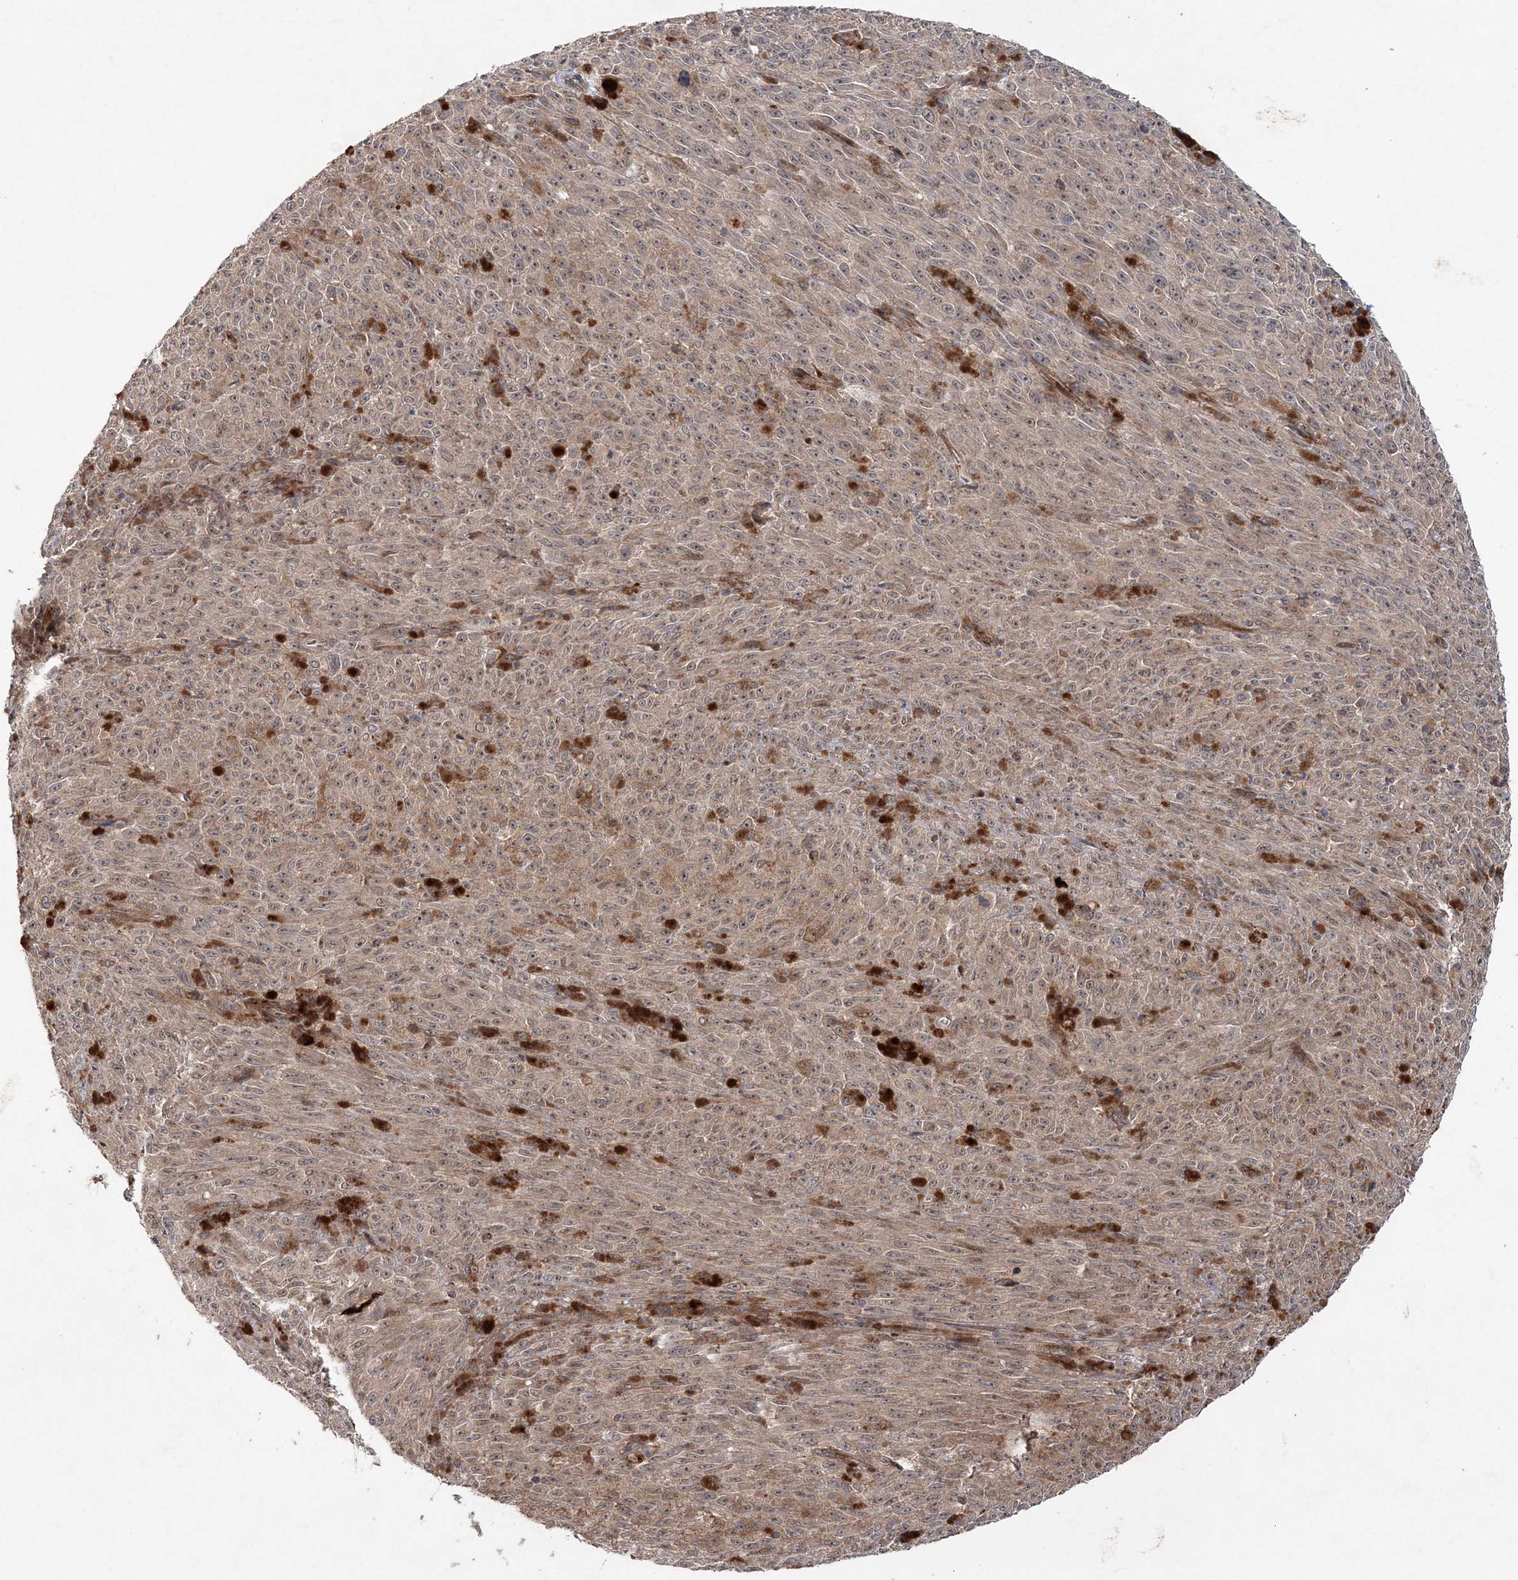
{"staining": {"intensity": "weak", "quantity": ">75%", "location": "cytoplasmic/membranous,nuclear"}, "tissue": "melanoma", "cell_type": "Tumor cells", "image_type": "cancer", "snomed": [{"axis": "morphology", "description": "Malignant melanoma, NOS"}, {"axis": "topography", "description": "Skin"}], "caption": "IHC (DAB) staining of human melanoma displays weak cytoplasmic/membranous and nuclear protein expression in about >75% of tumor cells. (DAB (3,3'-diaminobenzidine) = brown stain, brightfield microscopy at high magnification).", "gene": "UBTD2", "patient": {"sex": "female", "age": 82}}